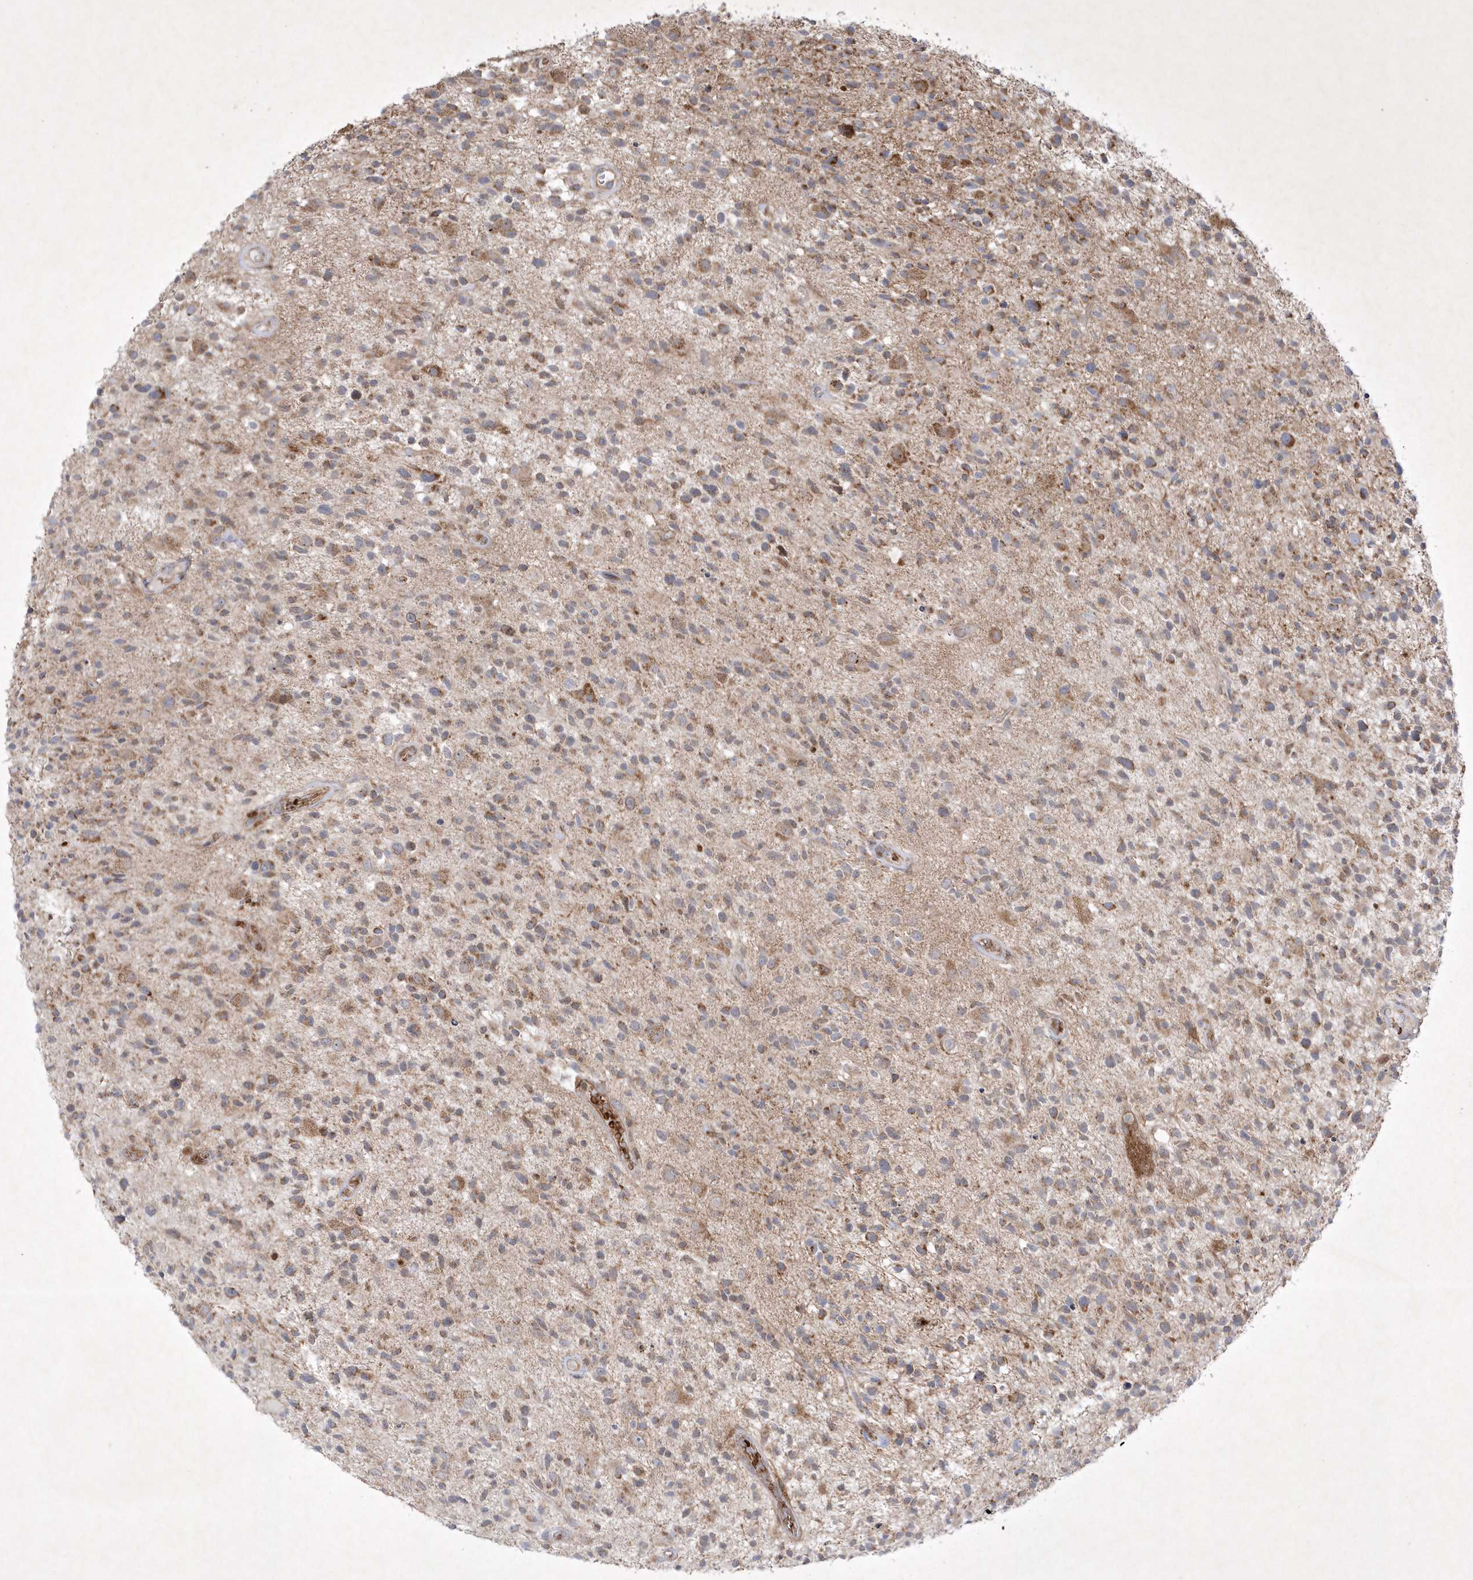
{"staining": {"intensity": "moderate", "quantity": "25%-75%", "location": "cytoplasmic/membranous"}, "tissue": "glioma", "cell_type": "Tumor cells", "image_type": "cancer", "snomed": [{"axis": "morphology", "description": "Glioma, malignant, High grade"}, {"axis": "morphology", "description": "Glioblastoma, NOS"}, {"axis": "topography", "description": "Brain"}], "caption": "Brown immunohistochemical staining in human glioma reveals moderate cytoplasmic/membranous expression in about 25%-75% of tumor cells.", "gene": "OPA1", "patient": {"sex": "male", "age": 60}}